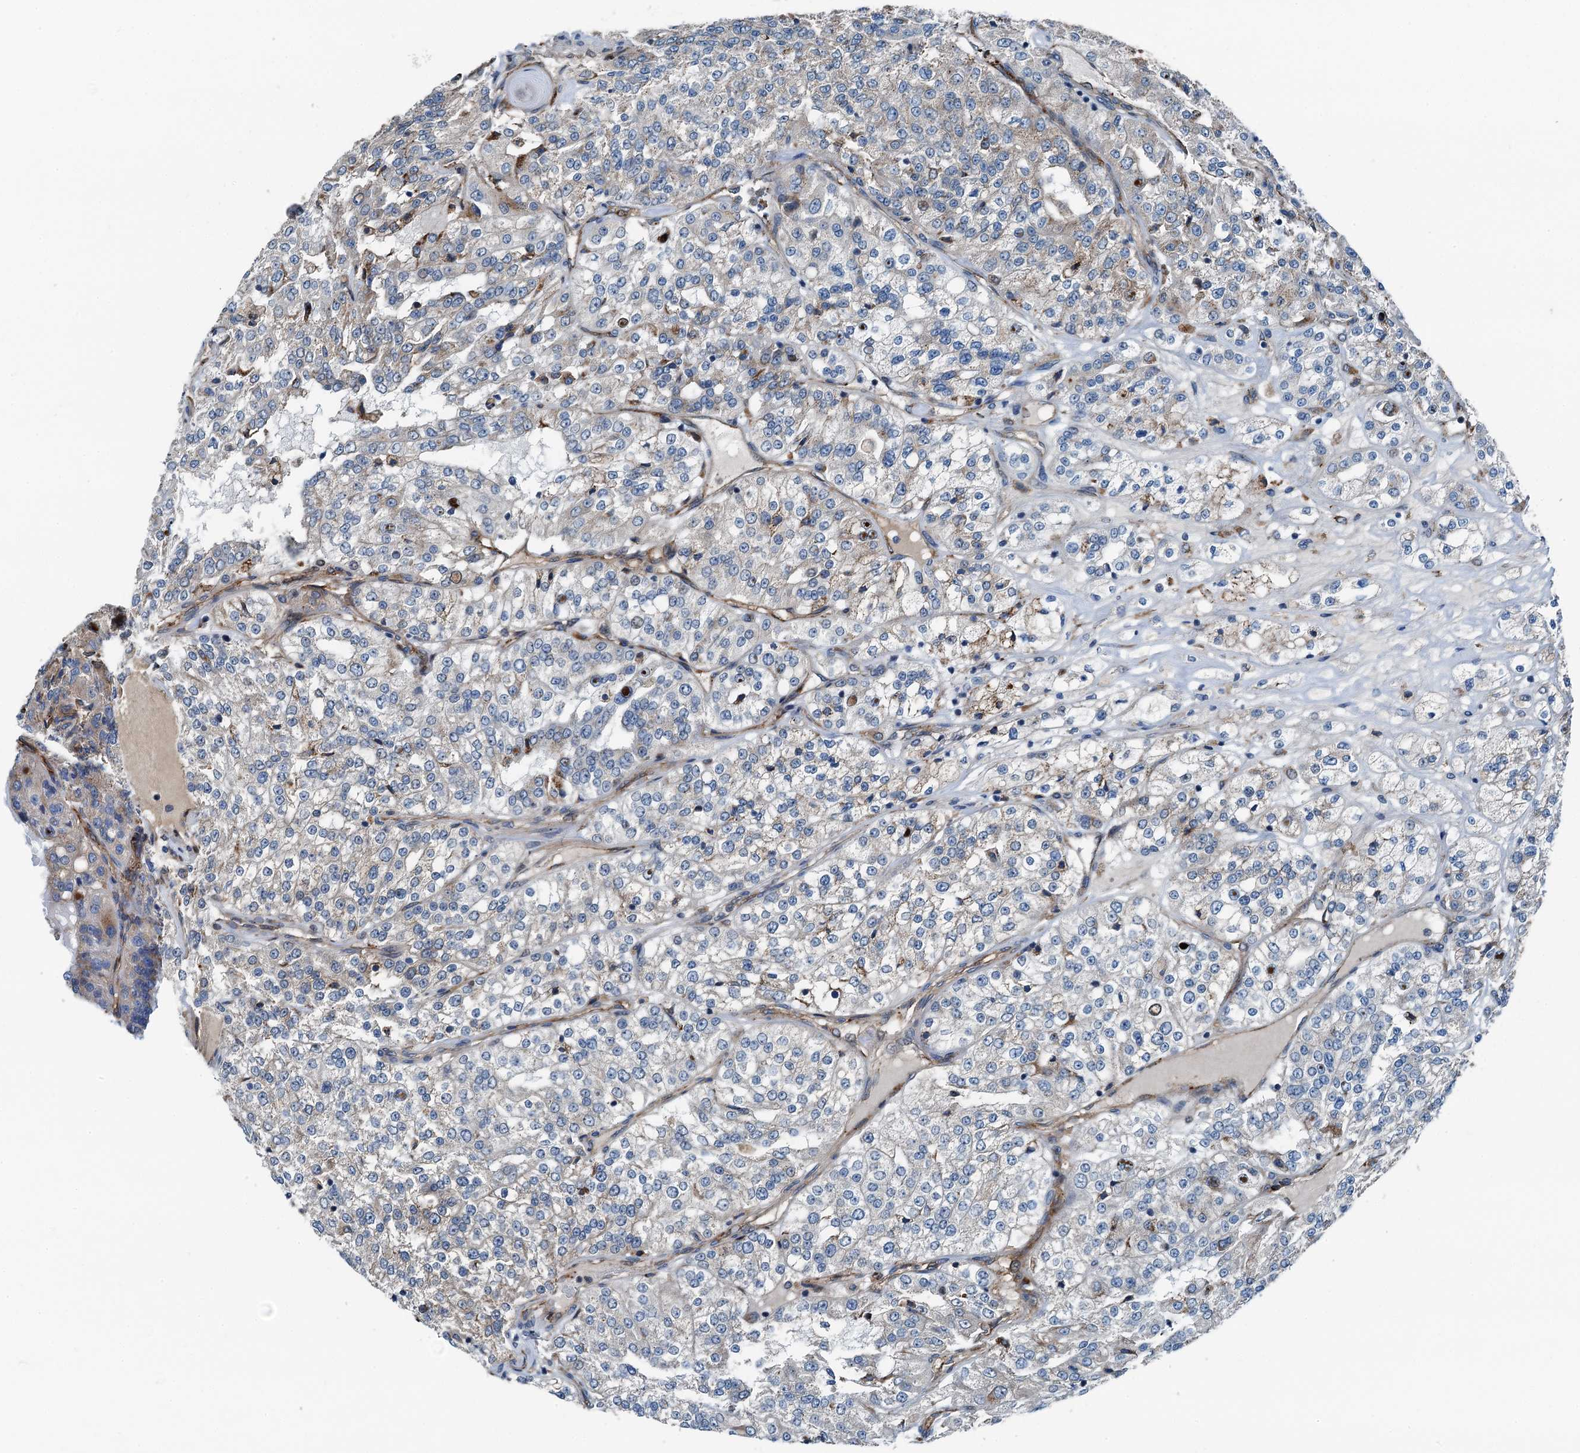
{"staining": {"intensity": "weak", "quantity": "25%-75%", "location": "cytoplasmic/membranous"}, "tissue": "renal cancer", "cell_type": "Tumor cells", "image_type": "cancer", "snomed": [{"axis": "morphology", "description": "Adenocarcinoma, NOS"}, {"axis": "topography", "description": "Kidney"}], "caption": "Immunohistochemistry (DAB (3,3'-diaminobenzidine)) staining of renal cancer exhibits weak cytoplasmic/membranous protein staining in about 25%-75% of tumor cells. The staining was performed using DAB to visualize the protein expression in brown, while the nuclei were stained in blue with hematoxylin (Magnification: 20x).", "gene": "TAMALIN", "patient": {"sex": "female", "age": 63}}